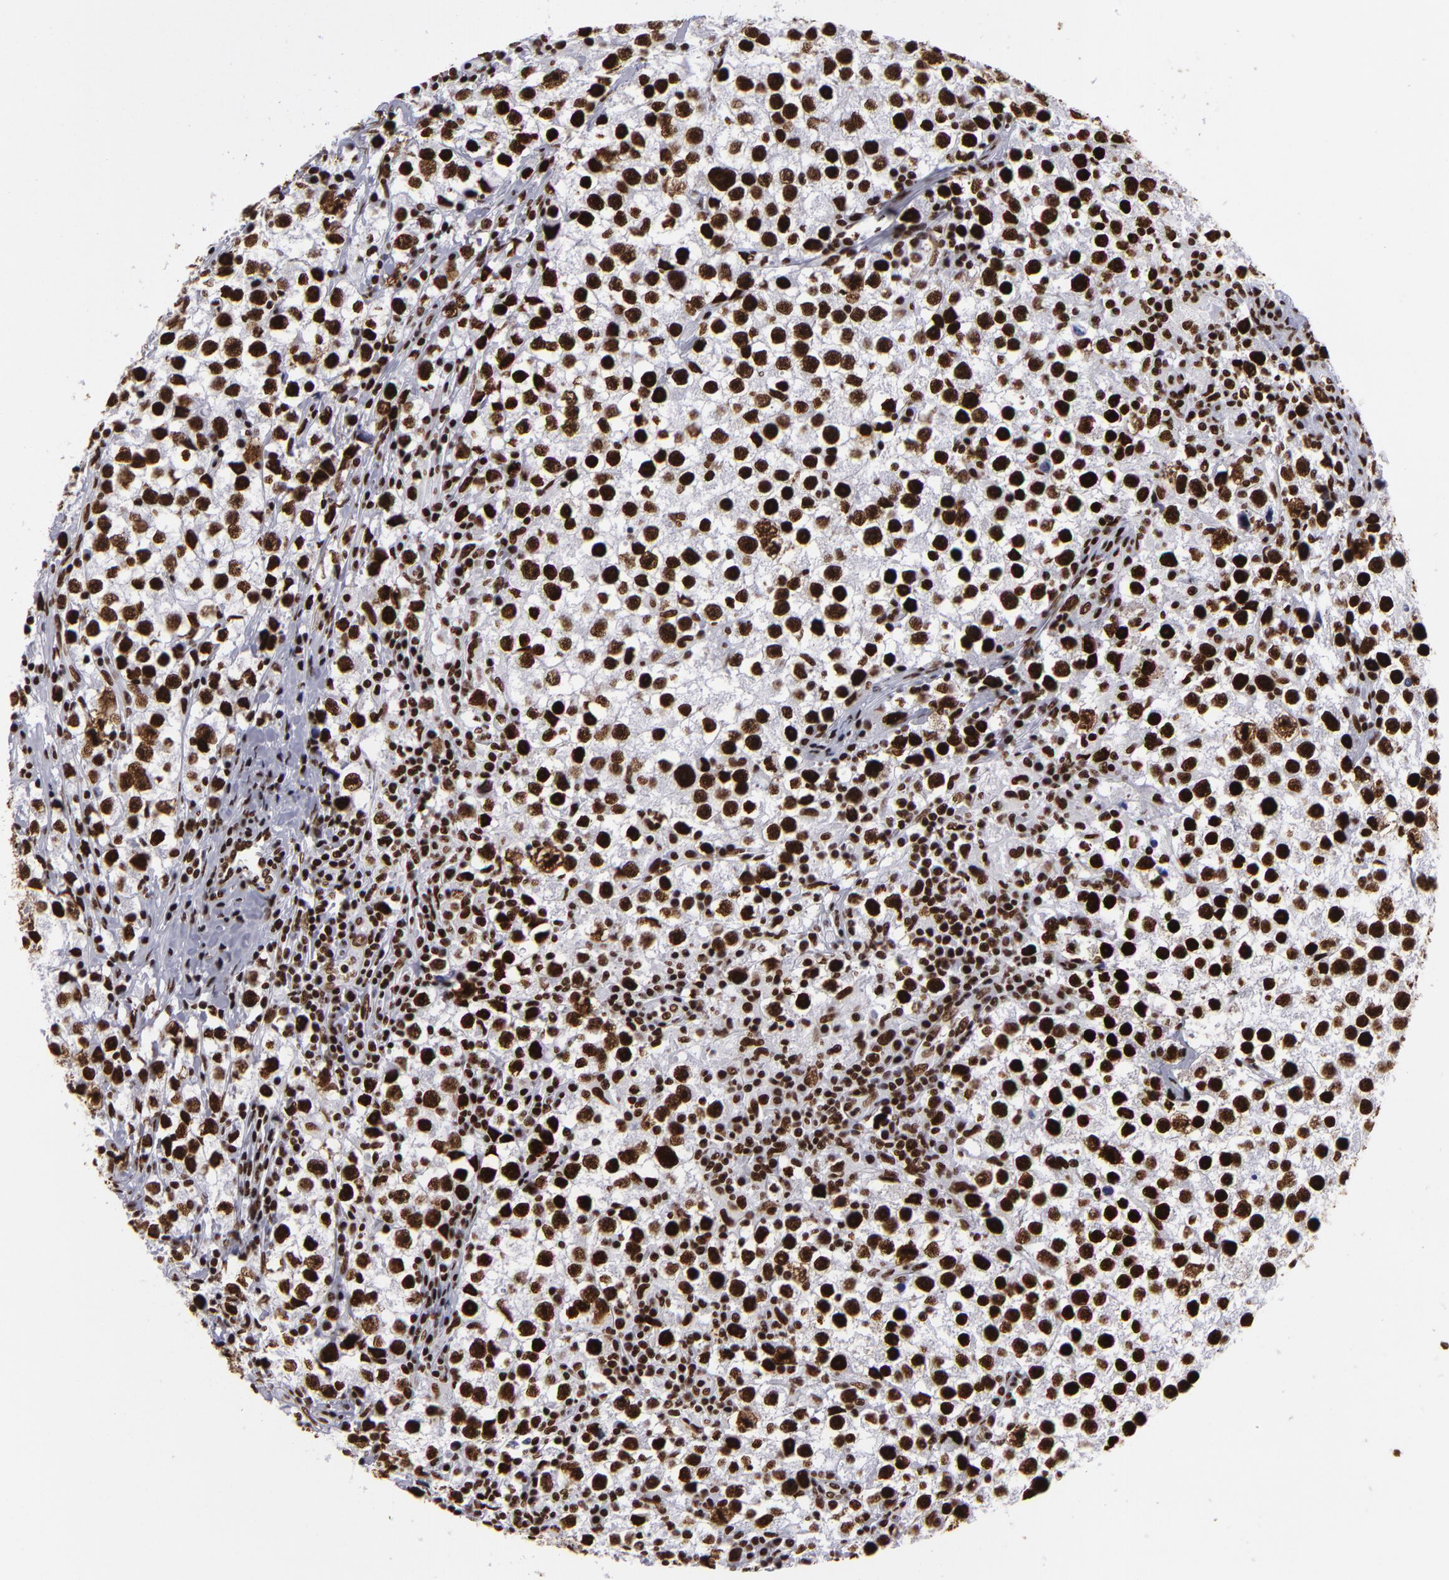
{"staining": {"intensity": "strong", "quantity": ">75%", "location": "nuclear"}, "tissue": "testis cancer", "cell_type": "Tumor cells", "image_type": "cancer", "snomed": [{"axis": "morphology", "description": "Seminoma, NOS"}, {"axis": "topography", "description": "Testis"}], "caption": "IHC (DAB) staining of human testis seminoma shows strong nuclear protein positivity in approximately >75% of tumor cells. (brown staining indicates protein expression, while blue staining denotes nuclei).", "gene": "SAFB", "patient": {"sex": "male", "age": 35}}